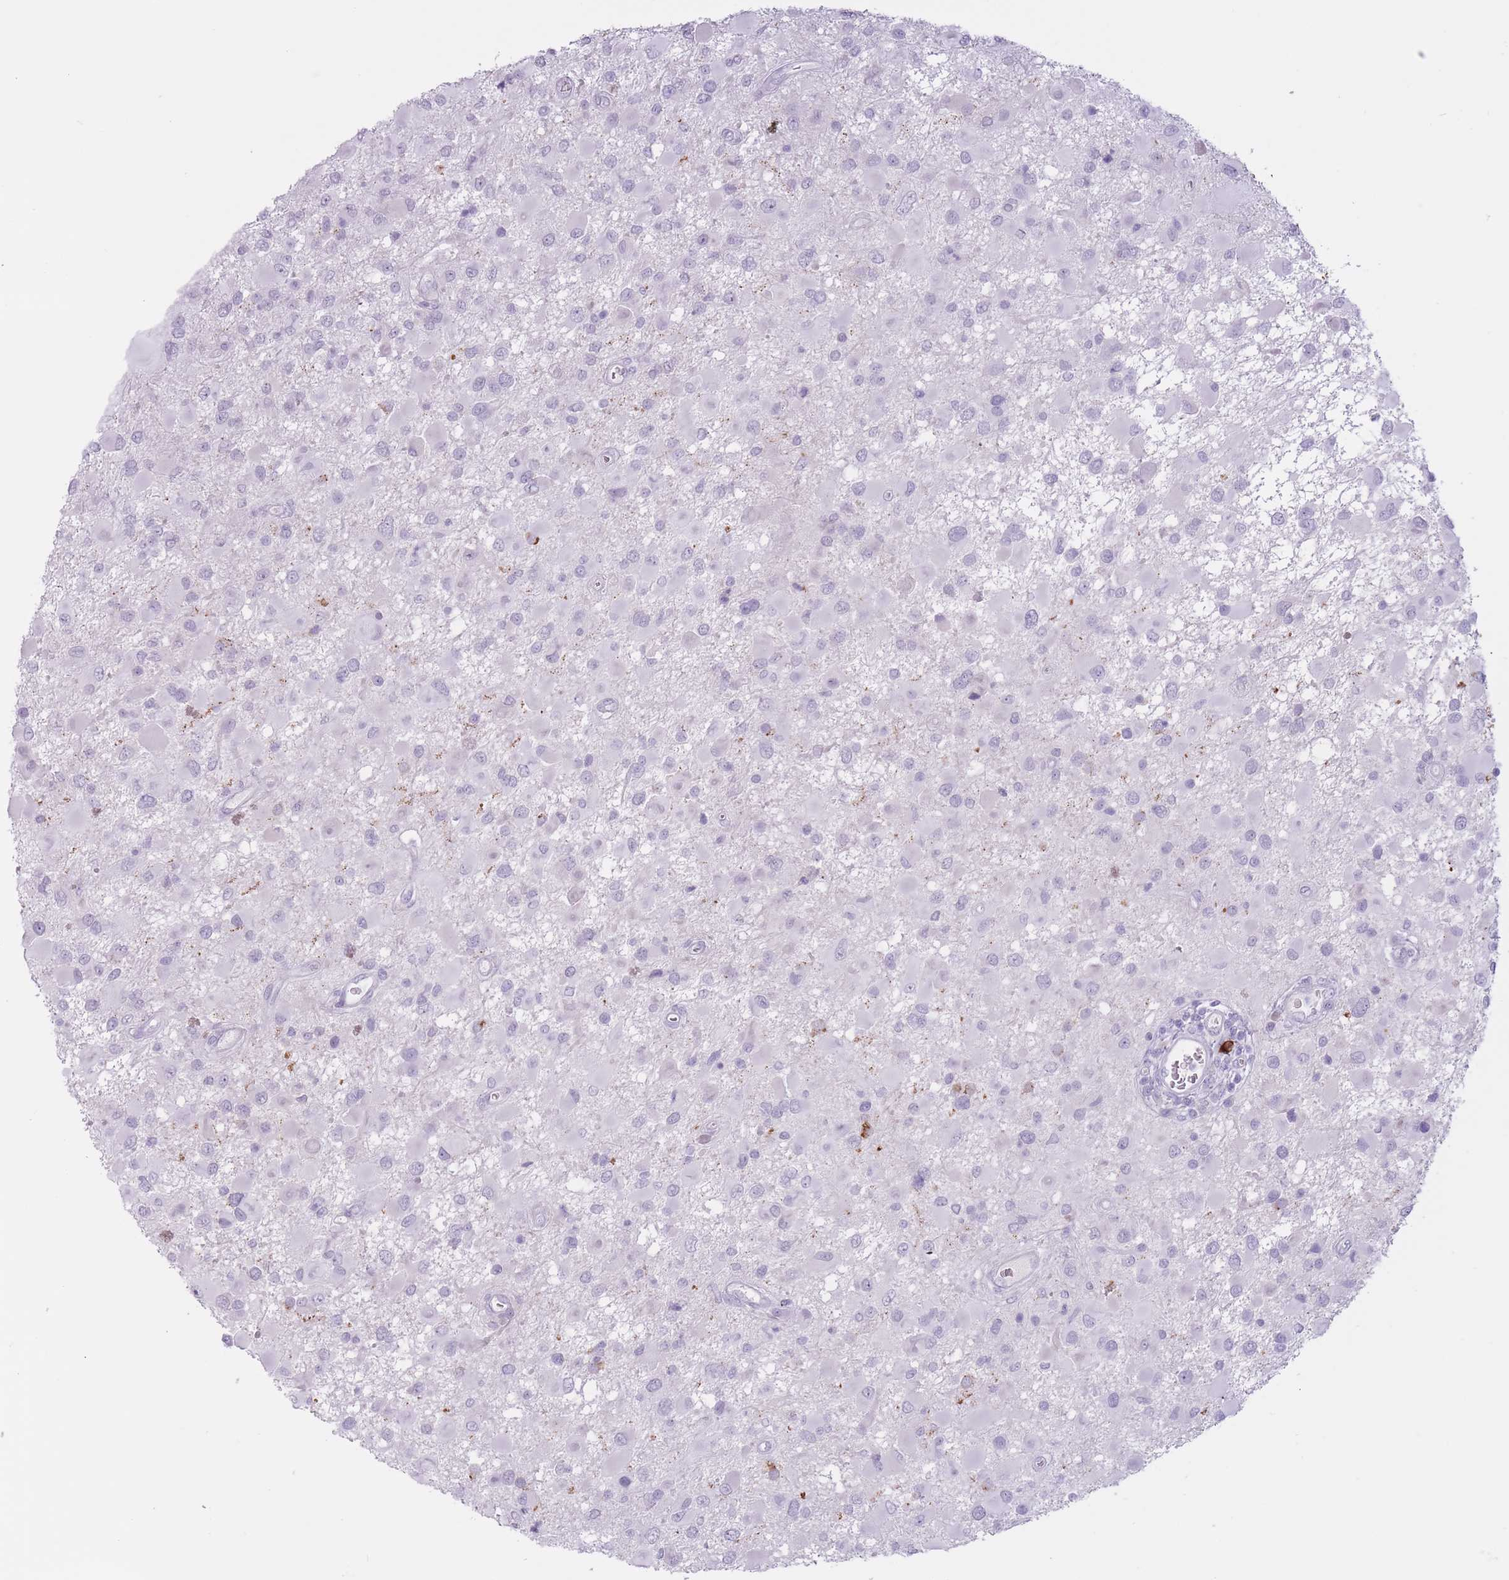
{"staining": {"intensity": "negative", "quantity": "none", "location": "none"}, "tissue": "glioma", "cell_type": "Tumor cells", "image_type": "cancer", "snomed": [{"axis": "morphology", "description": "Glioma, malignant, High grade"}, {"axis": "topography", "description": "Brain"}], "caption": "High magnification brightfield microscopy of glioma stained with DAB (brown) and counterstained with hematoxylin (blue): tumor cells show no significant staining.", "gene": "PNMA3", "patient": {"sex": "male", "age": 53}}